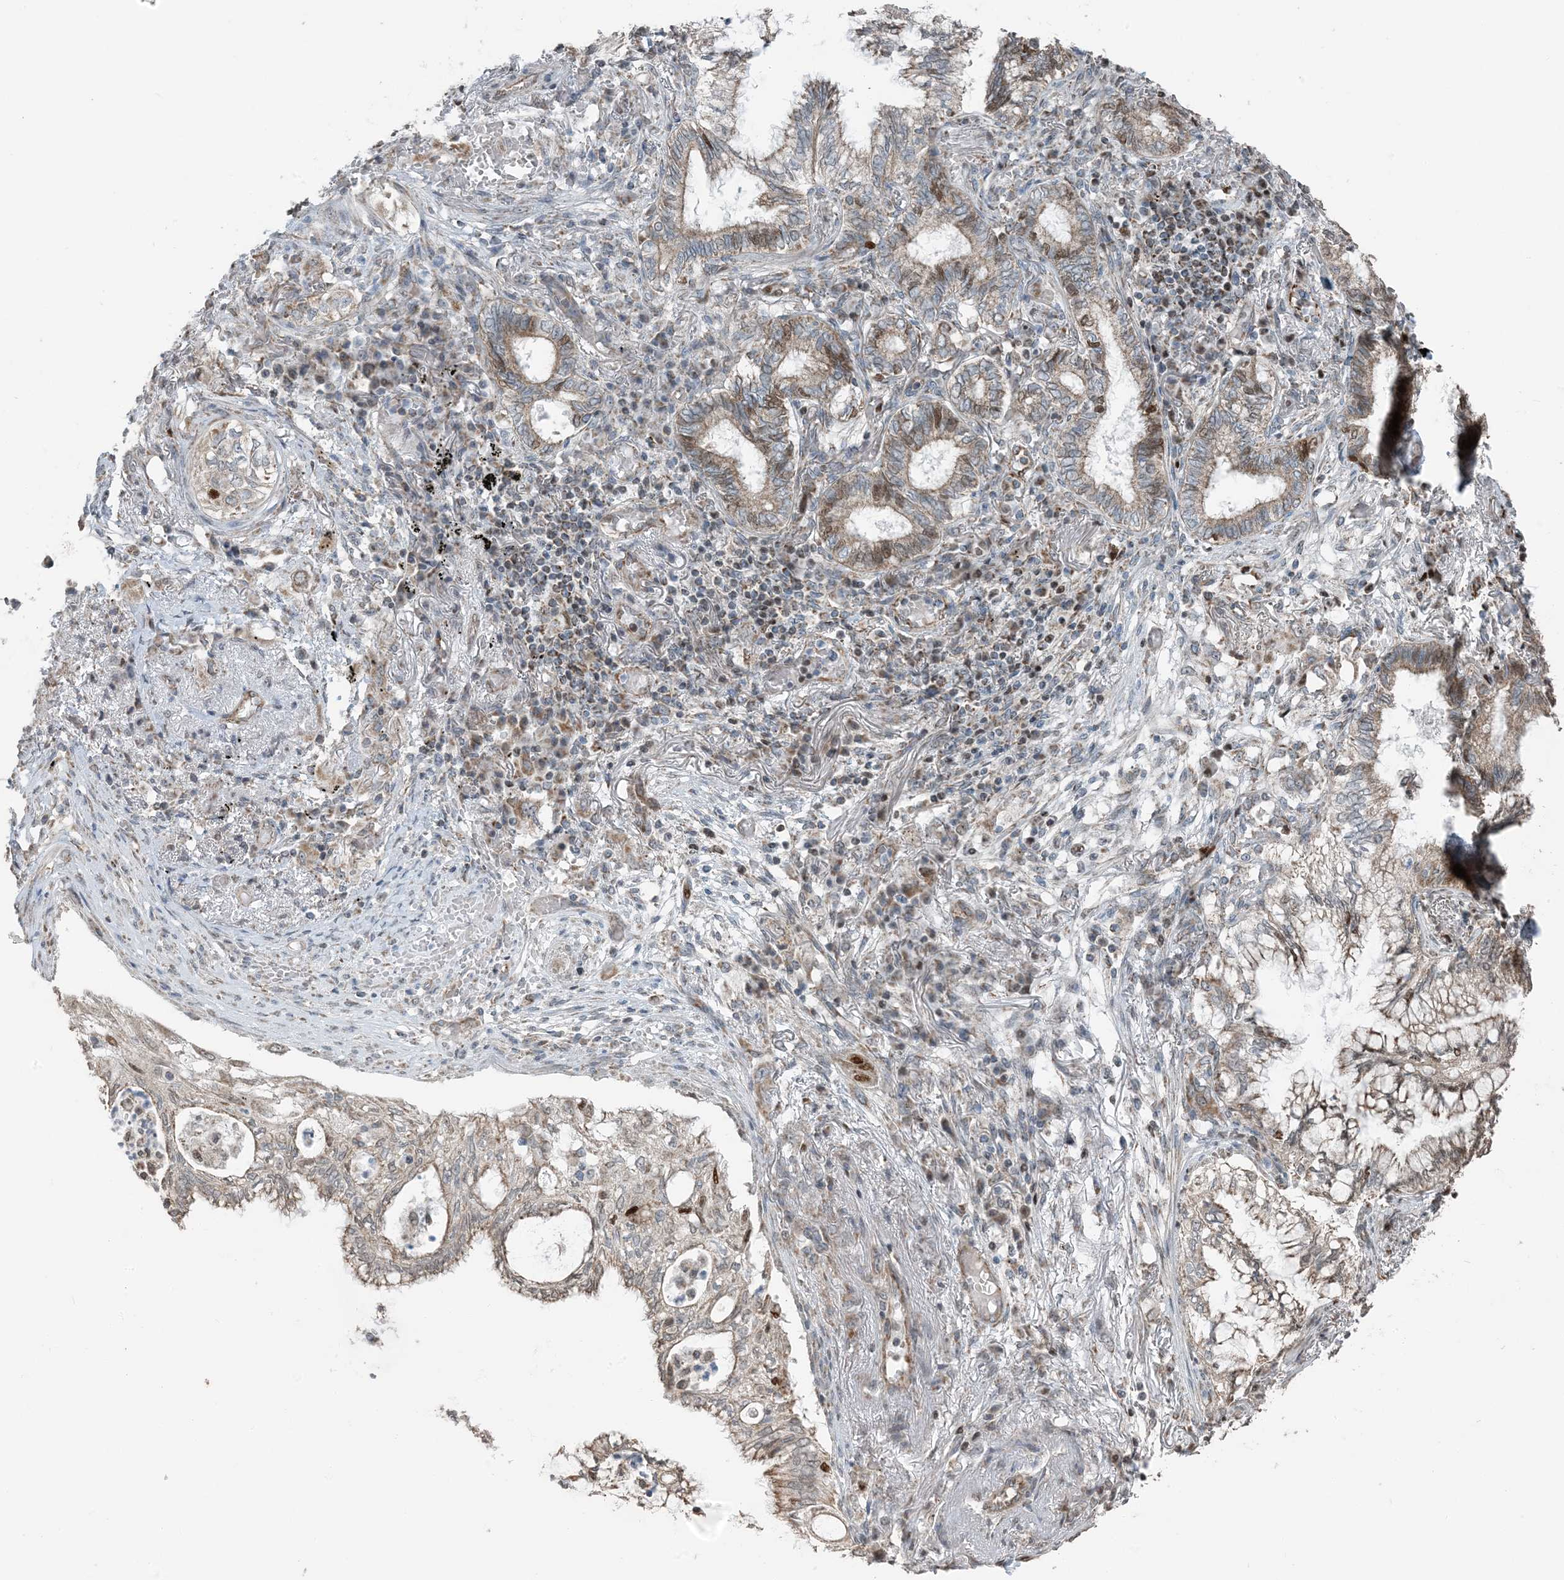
{"staining": {"intensity": "weak", "quantity": "25%-75%", "location": "cytoplasmic/membranous"}, "tissue": "lung cancer", "cell_type": "Tumor cells", "image_type": "cancer", "snomed": [{"axis": "morphology", "description": "Adenocarcinoma, NOS"}, {"axis": "topography", "description": "Lung"}], "caption": "Lung cancer was stained to show a protein in brown. There is low levels of weak cytoplasmic/membranous expression in approximately 25%-75% of tumor cells.", "gene": "PILRB", "patient": {"sex": "female", "age": 70}}